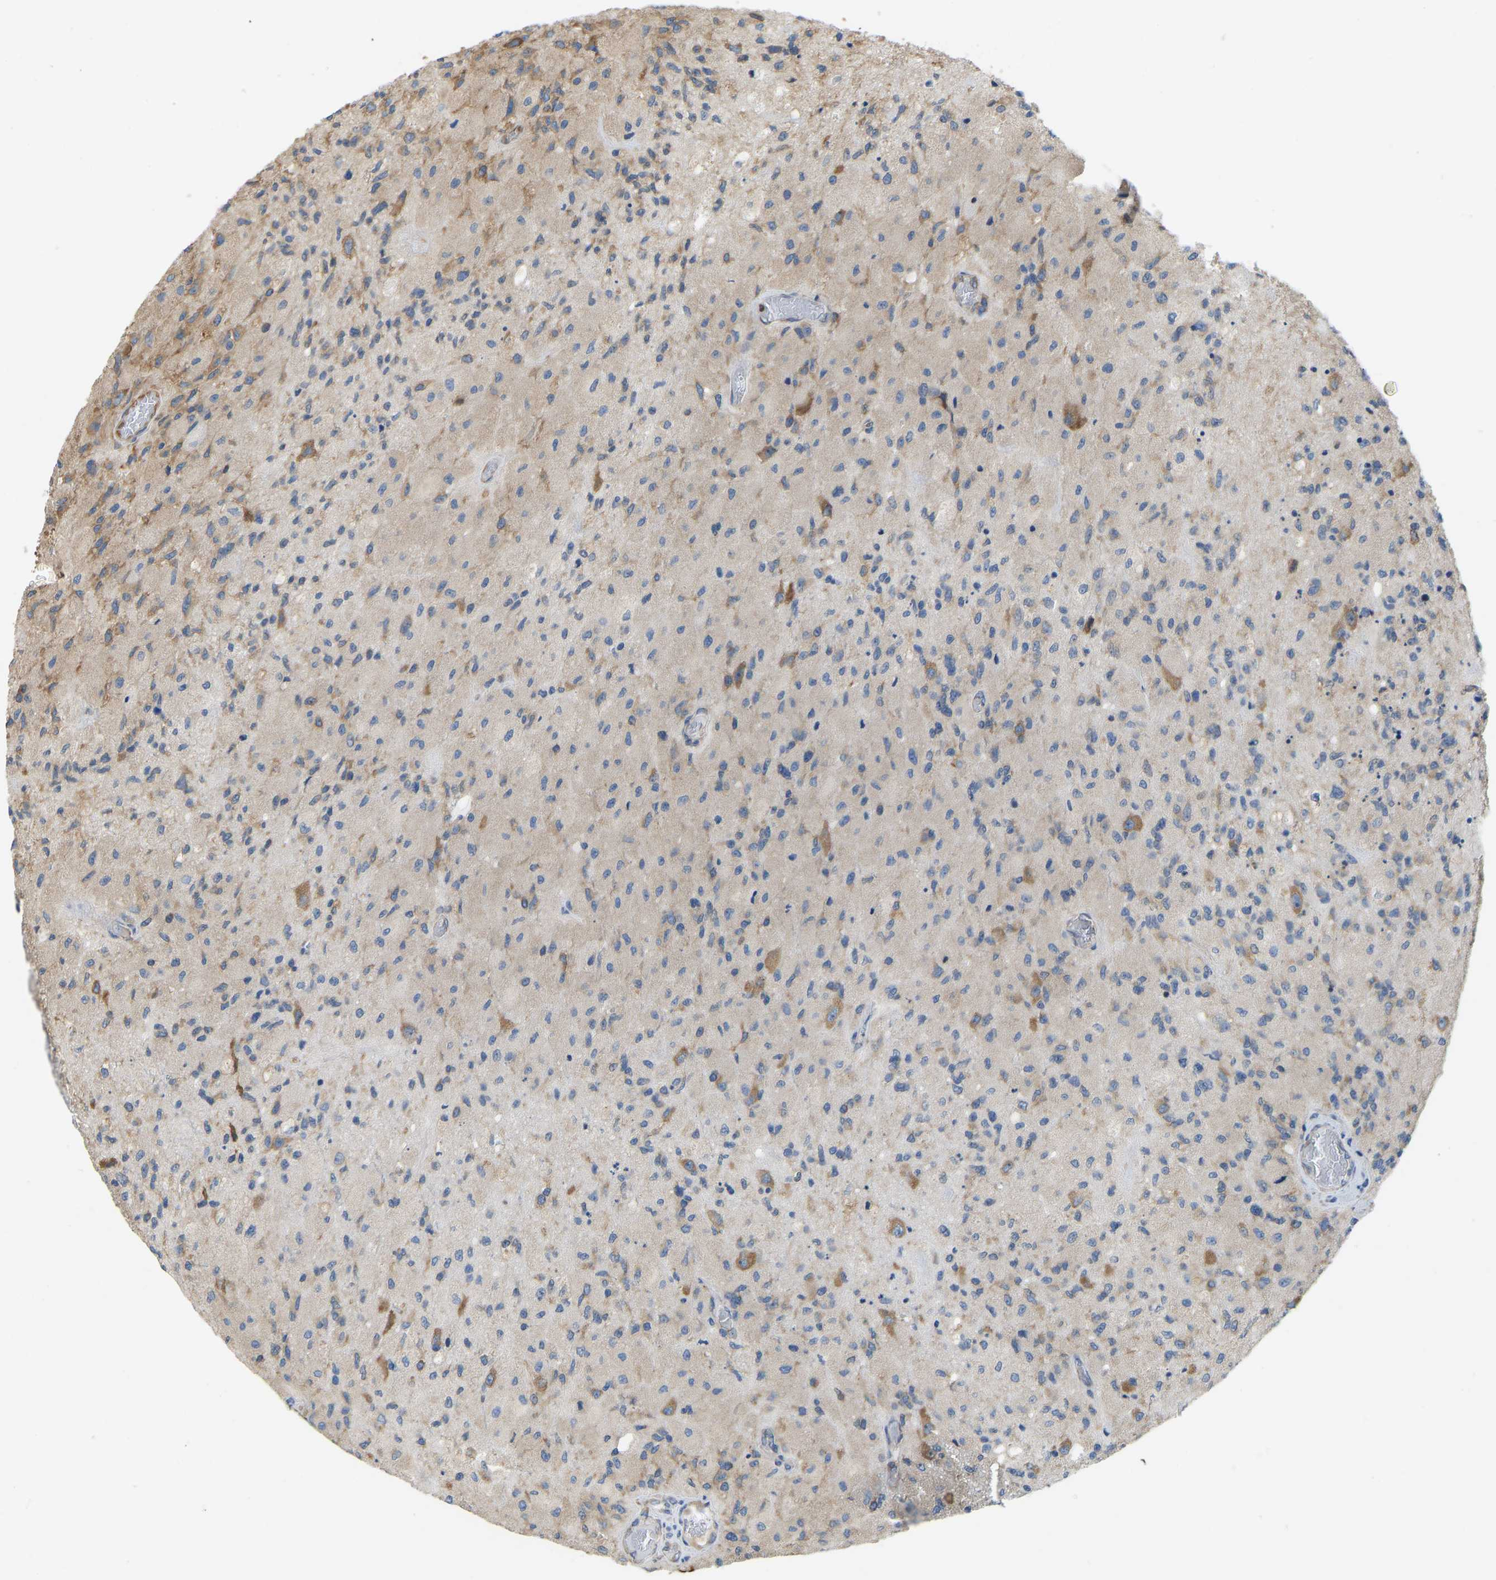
{"staining": {"intensity": "moderate", "quantity": "25%-75%", "location": "cytoplasmic/membranous"}, "tissue": "glioma", "cell_type": "Tumor cells", "image_type": "cancer", "snomed": [{"axis": "morphology", "description": "Normal tissue, NOS"}, {"axis": "morphology", "description": "Glioma, malignant, High grade"}, {"axis": "topography", "description": "Cerebral cortex"}], "caption": "A micrograph of human malignant glioma (high-grade) stained for a protein exhibits moderate cytoplasmic/membranous brown staining in tumor cells.", "gene": "RPS6KB2", "patient": {"sex": "male", "age": 77}}